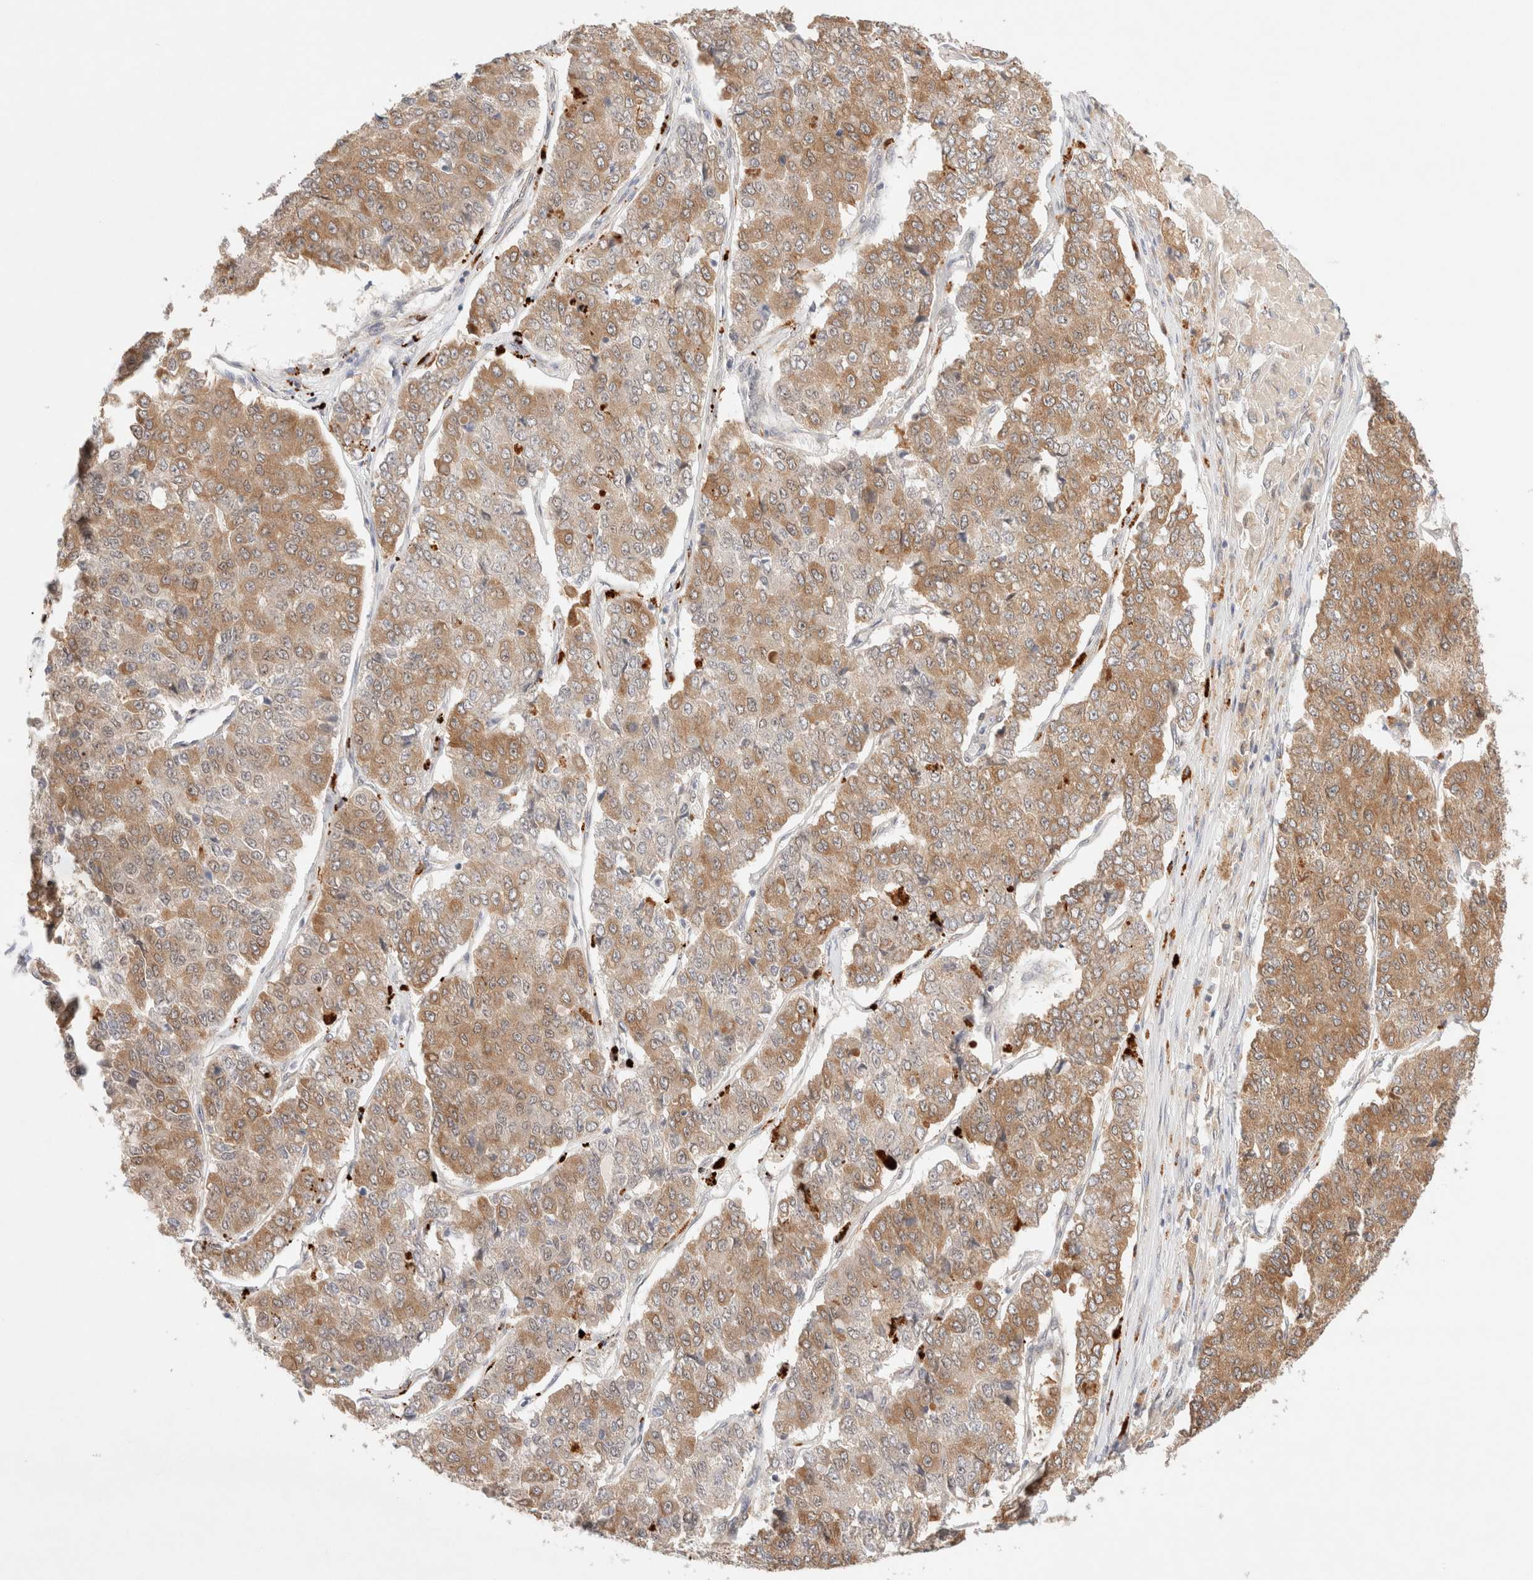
{"staining": {"intensity": "moderate", "quantity": ">75%", "location": "cytoplasmic/membranous"}, "tissue": "pancreatic cancer", "cell_type": "Tumor cells", "image_type": "cancer", "snomed": [{"axis": "morphology", "description": "Adenocarcinoma, NOS"}, {"axis": "topography", "description": "Pancreas"}], "caption": "This photomicrograph shows IHC staining of human pancreatic adenocarcinoma, with medium moderate cytoplasmic/membranous expression in approximately >75% of tumor cells.", "gene": "RRP15", "patient": {"sex": "male", "age": 50}}